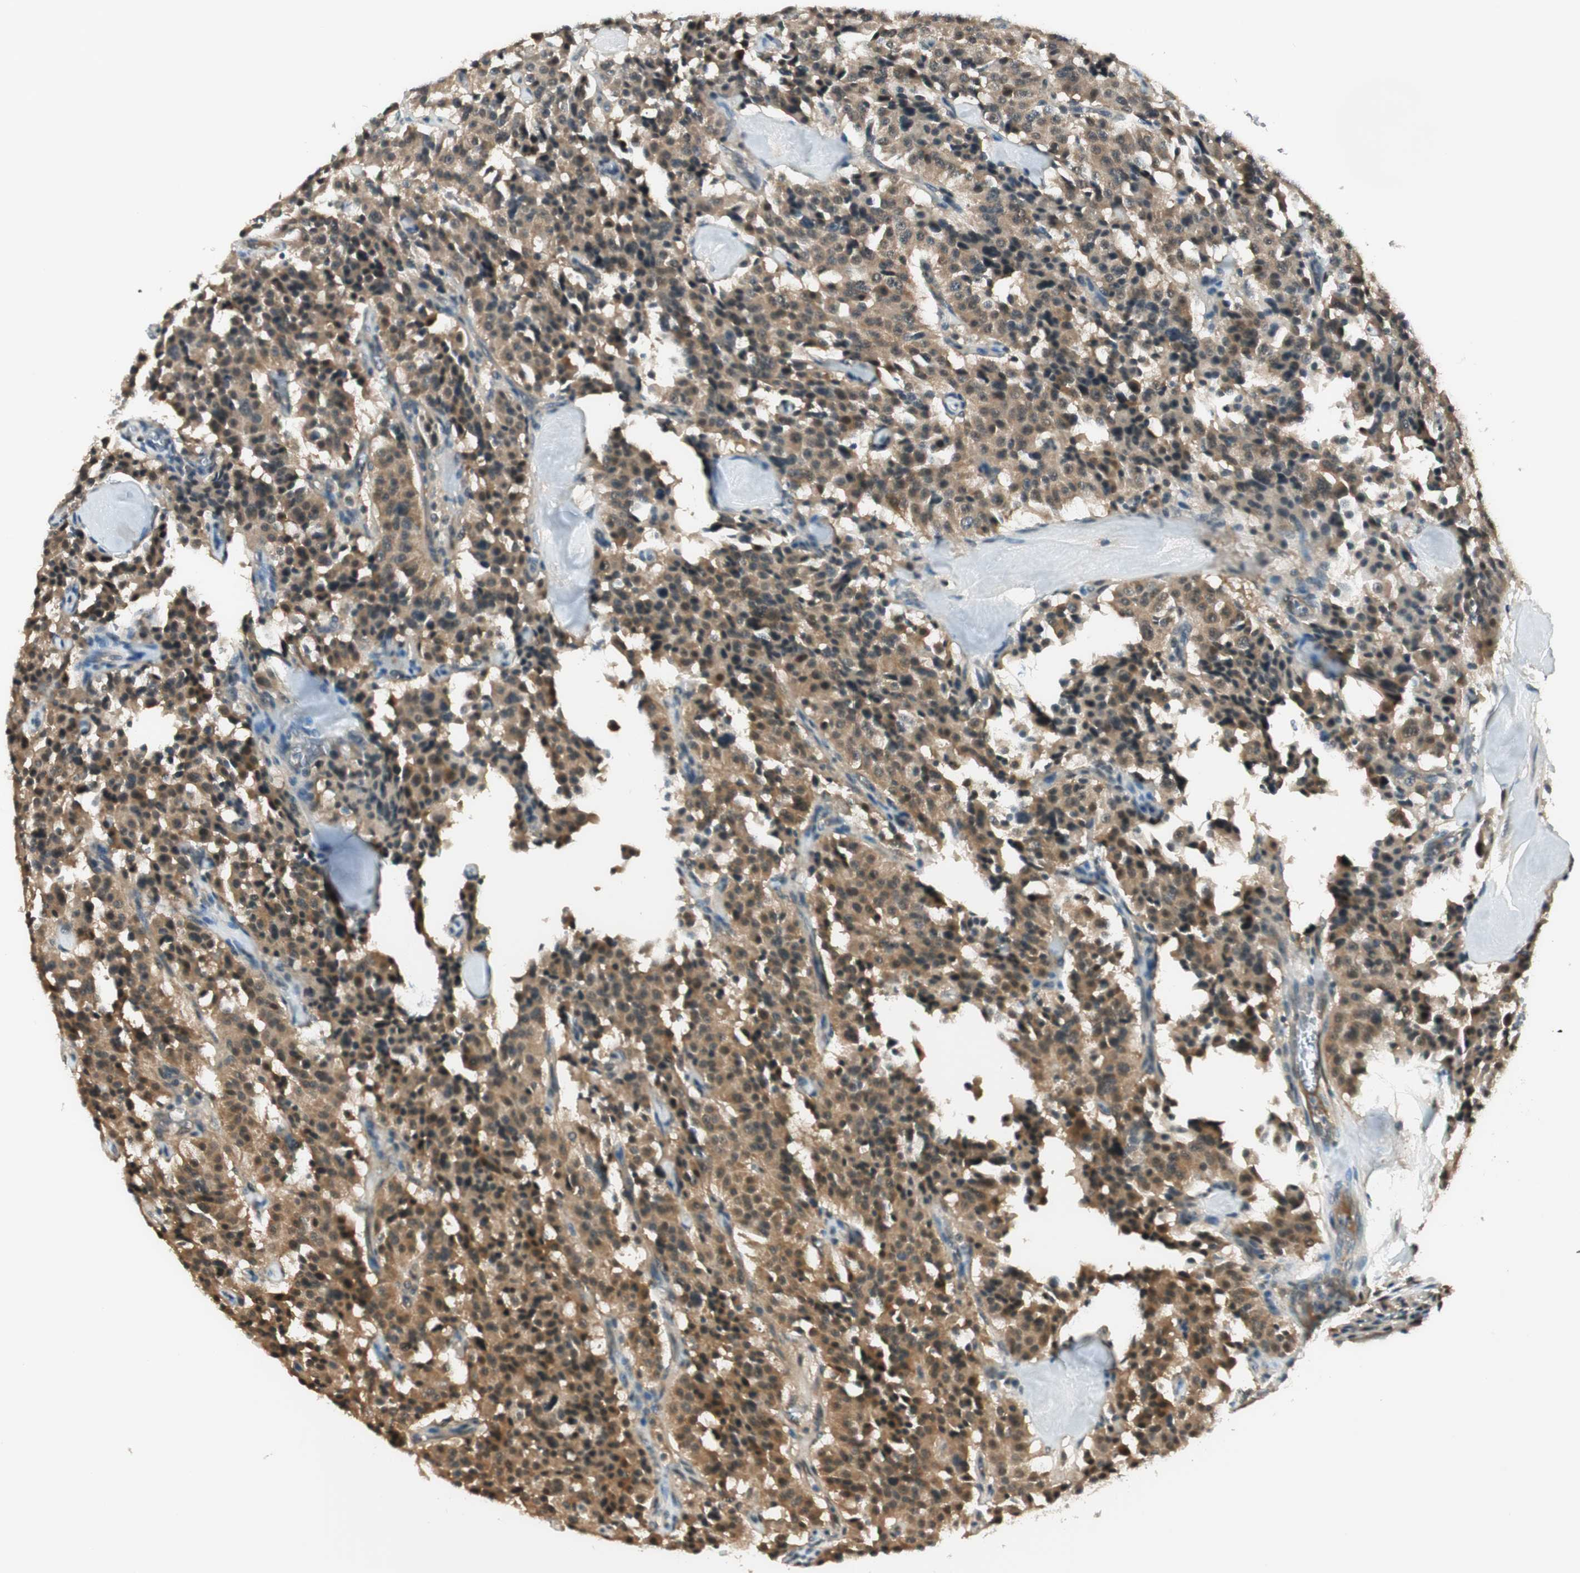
{"staining": {"intensity": "weak", "quantity": ">75%", "location": "cytoplasmic/membranous"}, "tissue": "carcinoid", "cell_type": "Tumor cells", "image_type": "cancer", "snomed": [{"axis": "morphology", "description": "Carcinoid, malignant, NOS"}, {"axis": "topography", "description": "Lung"}], "caption": "Human carcinoid (malignant) stained with a protein marker exhibits weak staining in tumor cells.", "gene": "IPO5", "patient": {"sex": "male", "age": 30}}